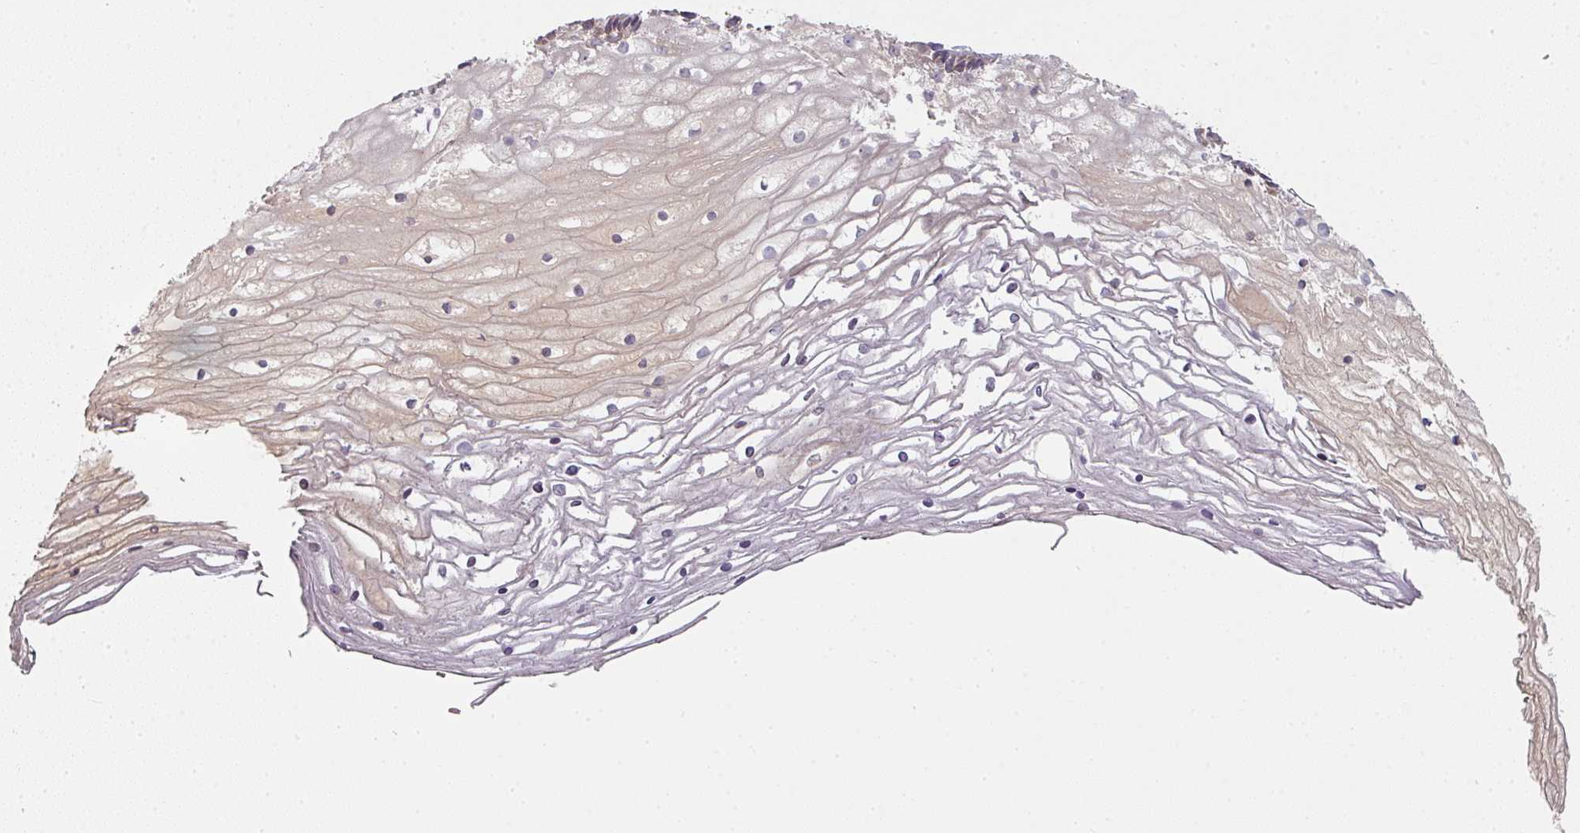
{"staining": {"intensity": "moderate", "quantity": ">75%", "location": "cytoplasmic/membranous"}, "tissue": "cervix", "cell_type": "Glandular cells", "image_type": "normal", "snomed": [{"axis": "morphology", "description": "Normal tissue, NOS"}, {"axis": "topography", "description": "Cervix"}], "caption": "Moderate cytoplasmic/membranous staining is identified in about >75% of glandular cells in unremarkable cervix. (DAB = brown stain, brightfield microscopy at high magnification).", "gene": "MAP2K2", "patient": {"sex": "female", "age": 36}}